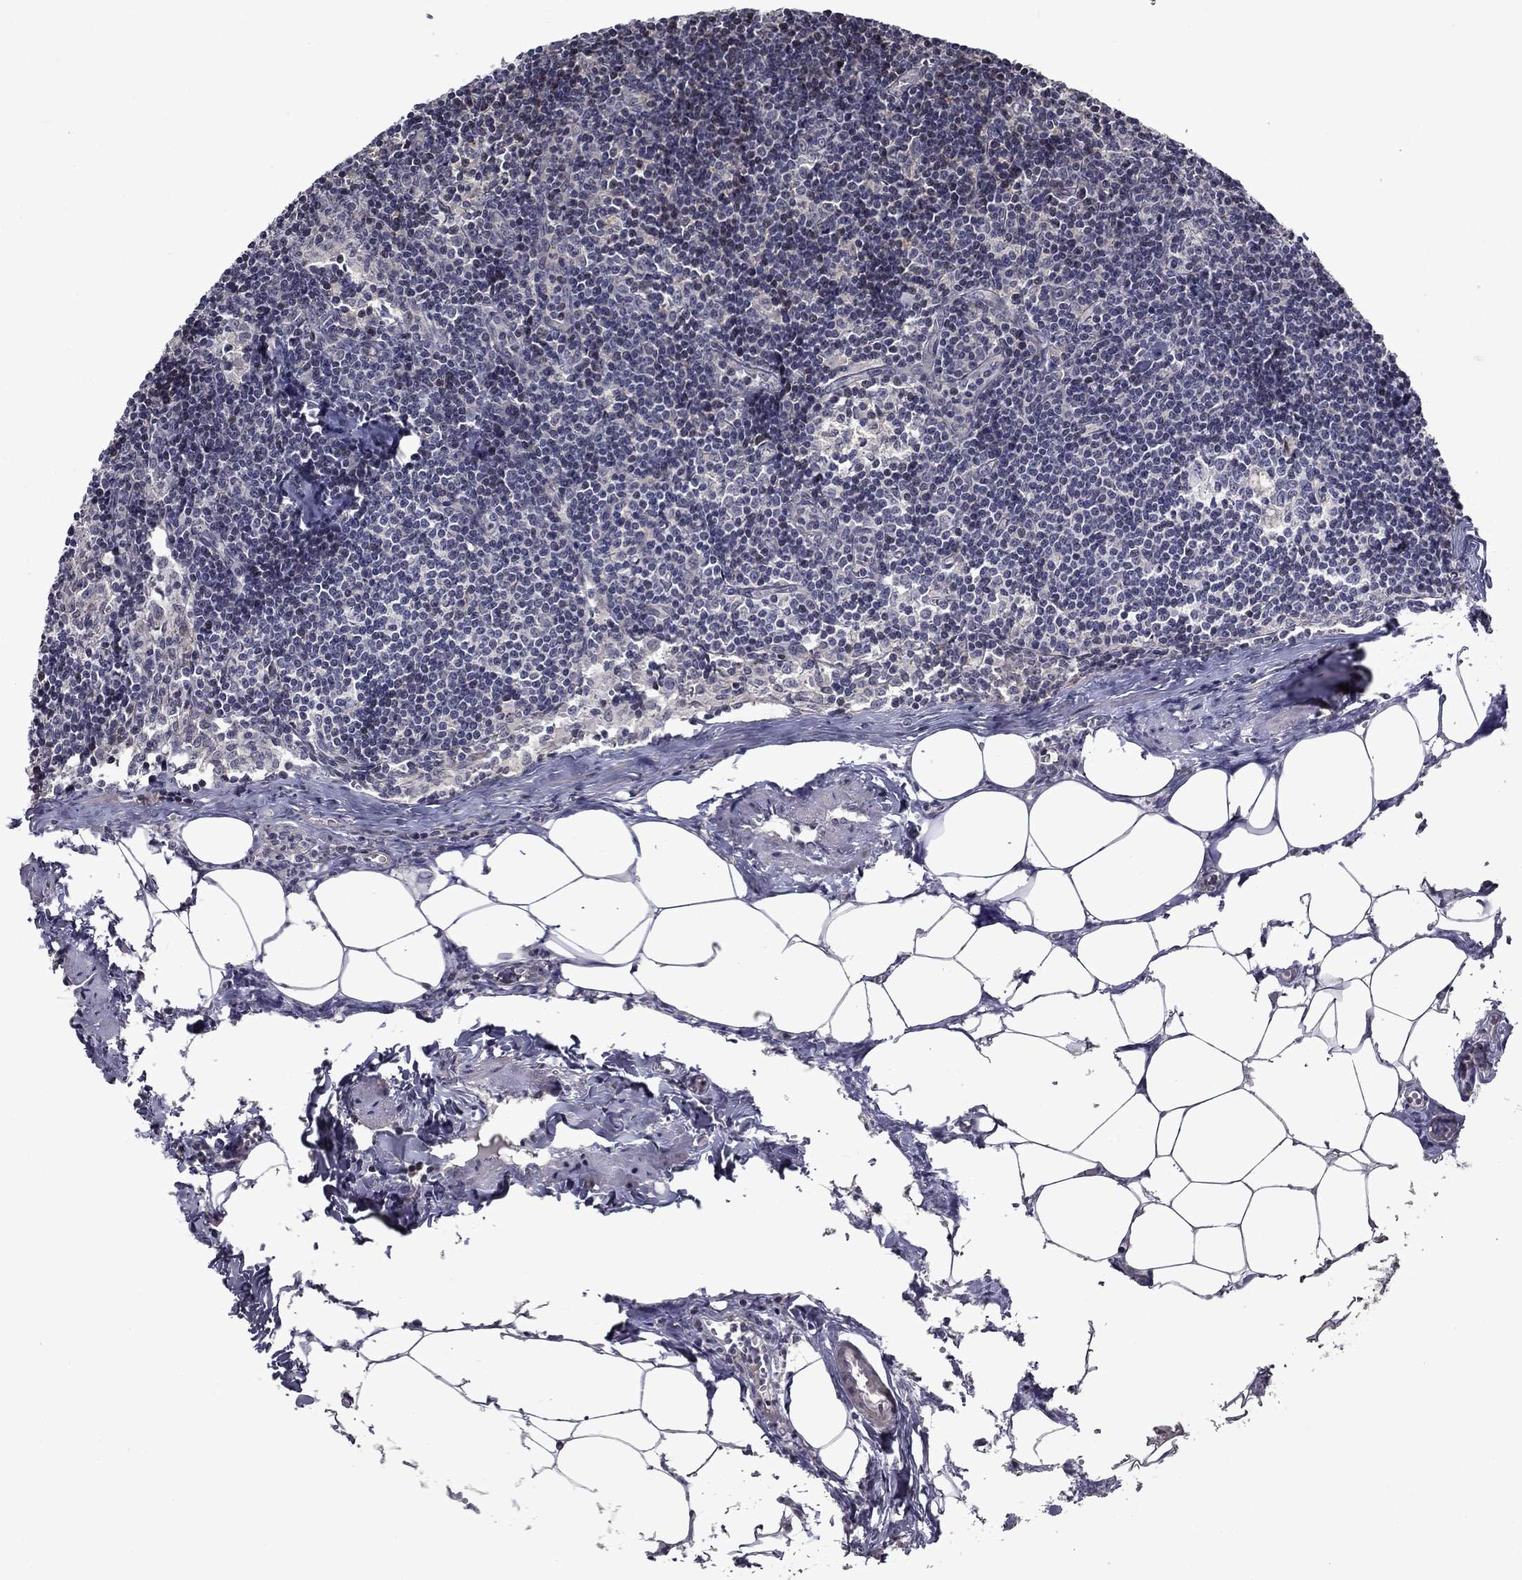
{"staining": {"intensity": "negative", "quantity": "none", "location": "none"}, "tissue": "lymph node", "cell_type": "Germinal center cells", "image_type": "normal", "snomed": [{"axis": "morphology", "description": "Normal tissue, NOS"}, {"axis": "topography", "description": "Lymph node"}], "caption": "Immunohistochemistry histopathology image of unremarkable lymph node stained for a protein (brown), which exhibits no staining in germinal center cells.", "gene": "B3GAT1", "patient": {"sex": "female", "age": 51}}